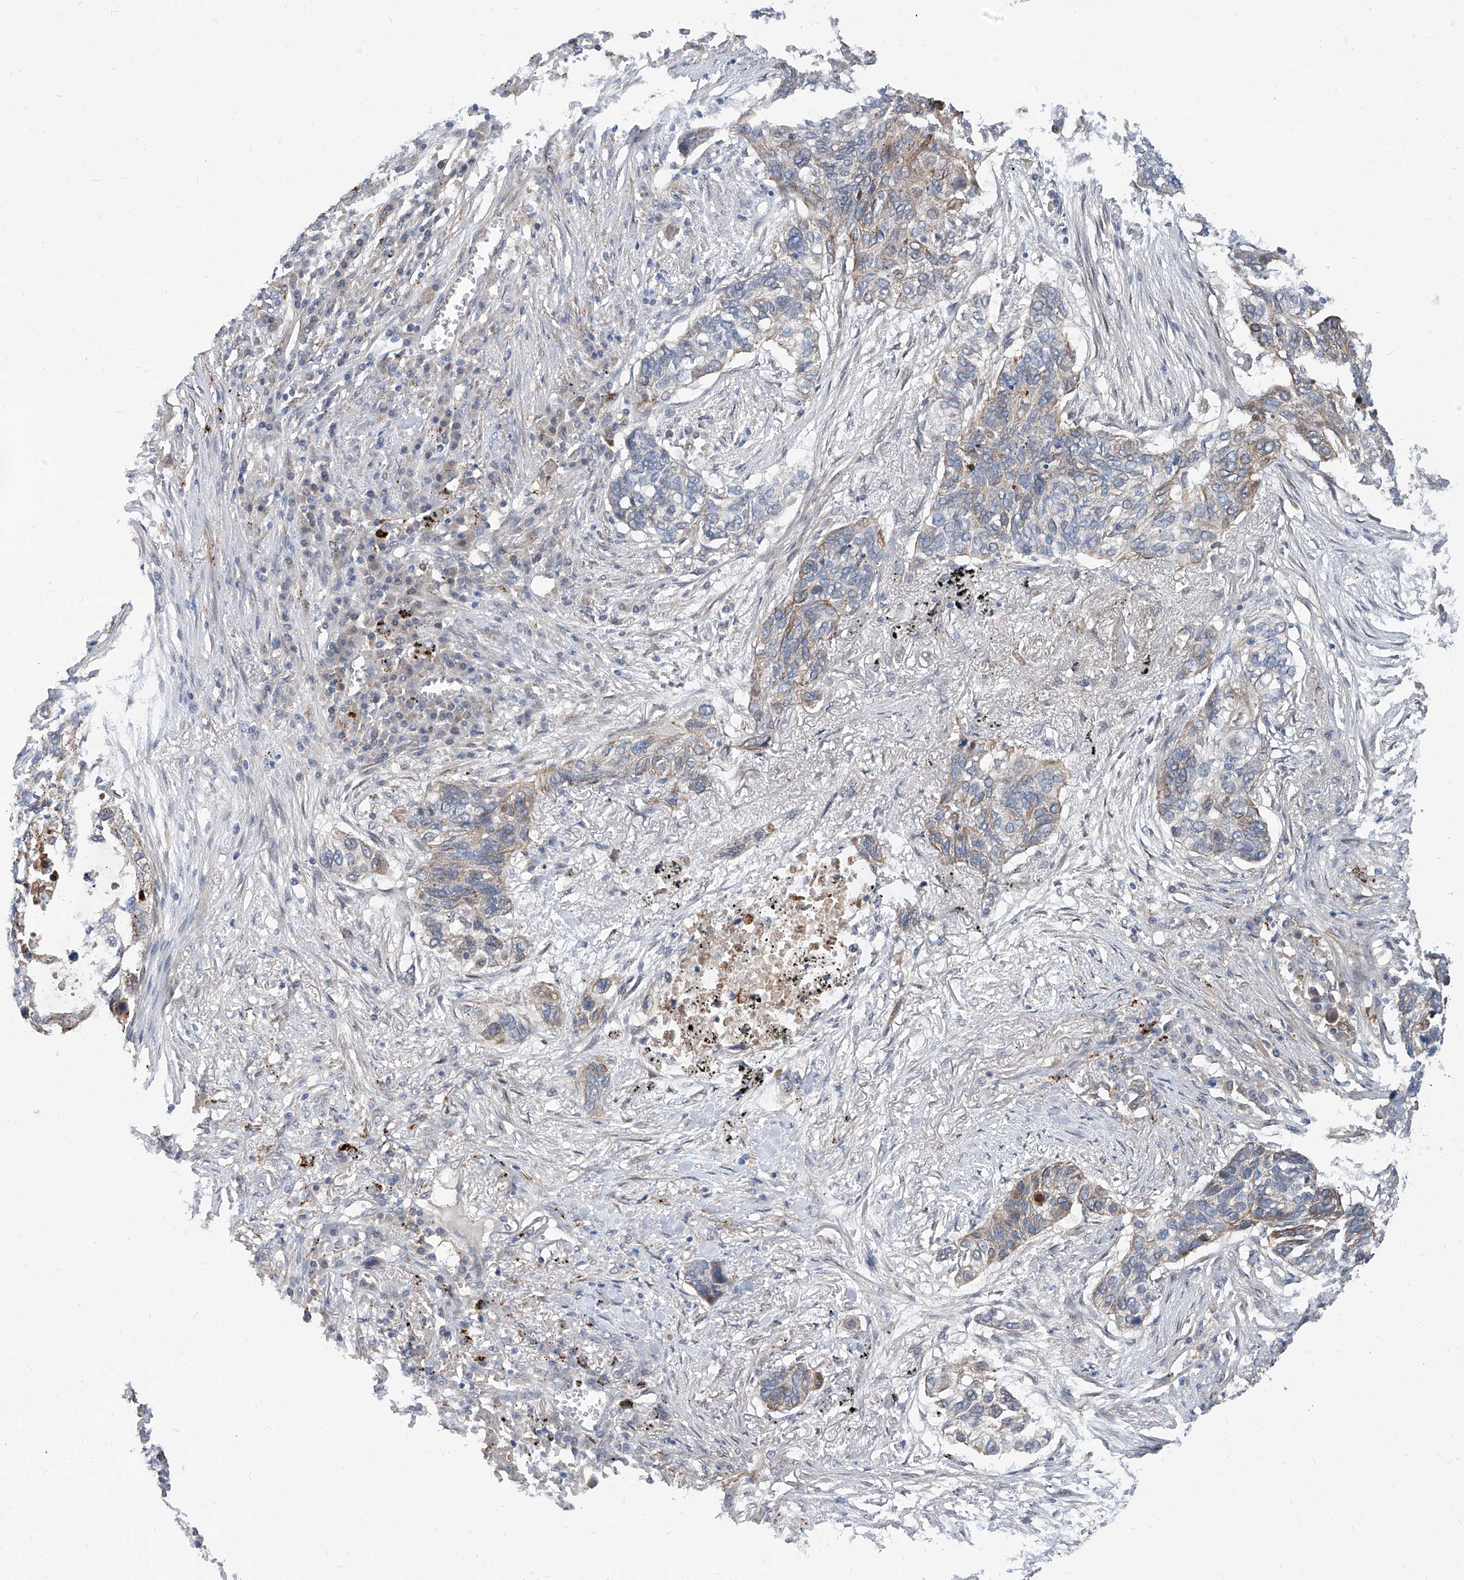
{"staining": {"intensity": "weak", "quantity": "<25%", "location": "cytoplasmic/membranous"}, "tissue": "lung cancer", "cell_type": "Tumor cells", "image_type": "cancer", "snomed": [{"axis": "morphology", "description": "Squamous cell carcinoma, NOS"}, {"axis": "topography", "description": "Lung"}], "caption": "There is no significant positivity in tumor cells of lung squamous cell carcinoma.", "gene": "MAGEE2", "patient": {"sex": "female", "age": 63}}